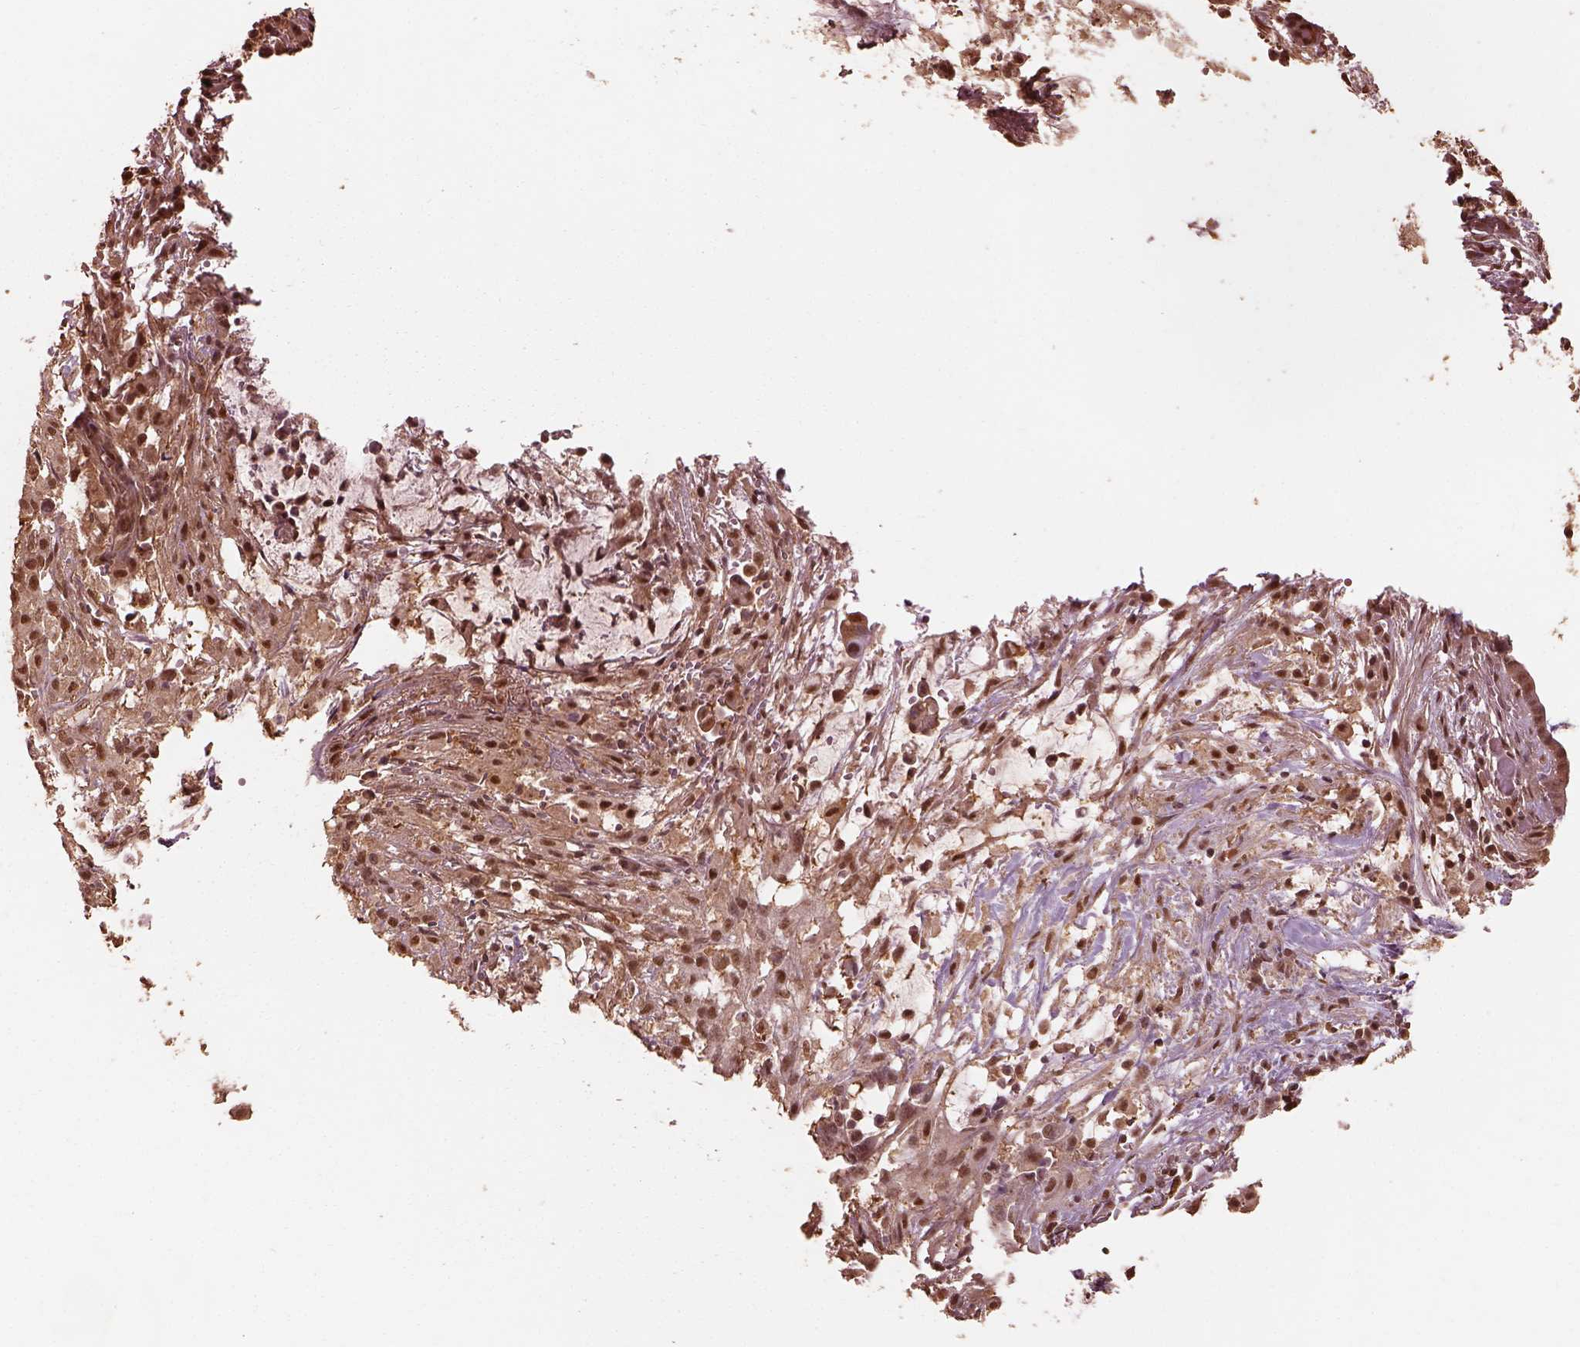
{"staining": {"intensity": "weak", "quantity": ">75%", "location": "cytoplasmic/membranous,nuclear"}, "tissue": "pancreatic cancer", "cell_type": "Tumor cells", "image_type": "cancer", "snomed": [{"axis": "morphology", "description": "Adenocarcinoma, NOS"}, {"axis": "topography", "description": "Pancreas"}], "caption": "Brown immunohistochemical staining in human adenocarcinoma (pancreatic) displays weak cytoplasmic/membranous and nuclear expression in approximately >75% of tumor cells.", "gene": "PSMC5", "patient": {"sex": "male", "age": 61}}